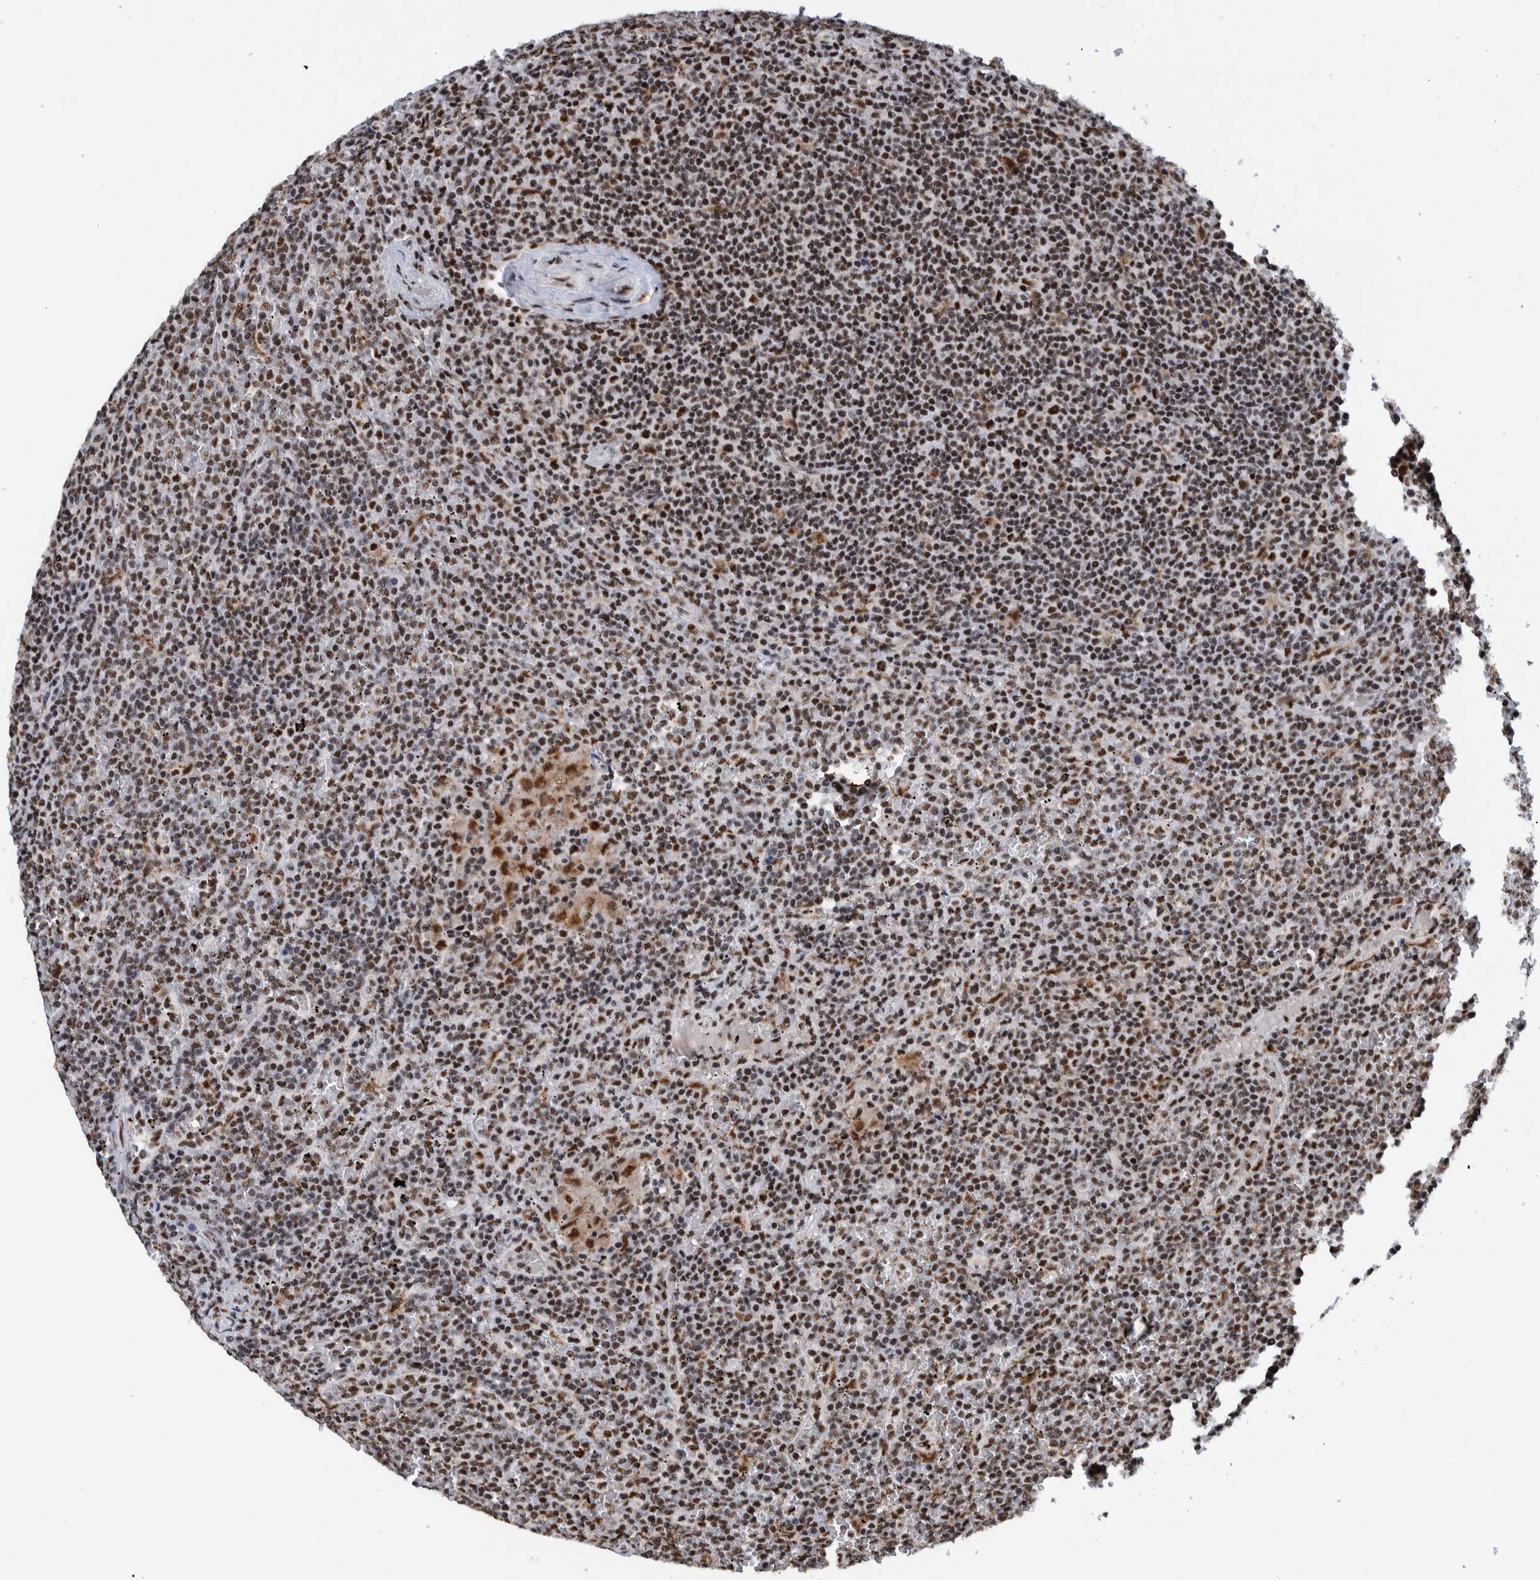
{"staining": {"intensity": "moderate", "quantity": ">75%", "location": "nuclear"}, "tissue": "lymphoma", "cell_type": "Tumor cells", "image_type": "cancer", "snomed": [{"axis": "morphology", "description": "Malignant lymphoma, non-Hodgkin's type, Low grade"}, {"axis": "topography", "description": "Spleen"}], "caption": "Immunohistochemical staining of lymphoma reveals medium levels of moderate nuclear staining in approximately >75% of tumor cells. (IHC, brightfield microscopy, high magnification).", "gene": "EFTUD2", "patient": {"sex": "female", "age": 19}}